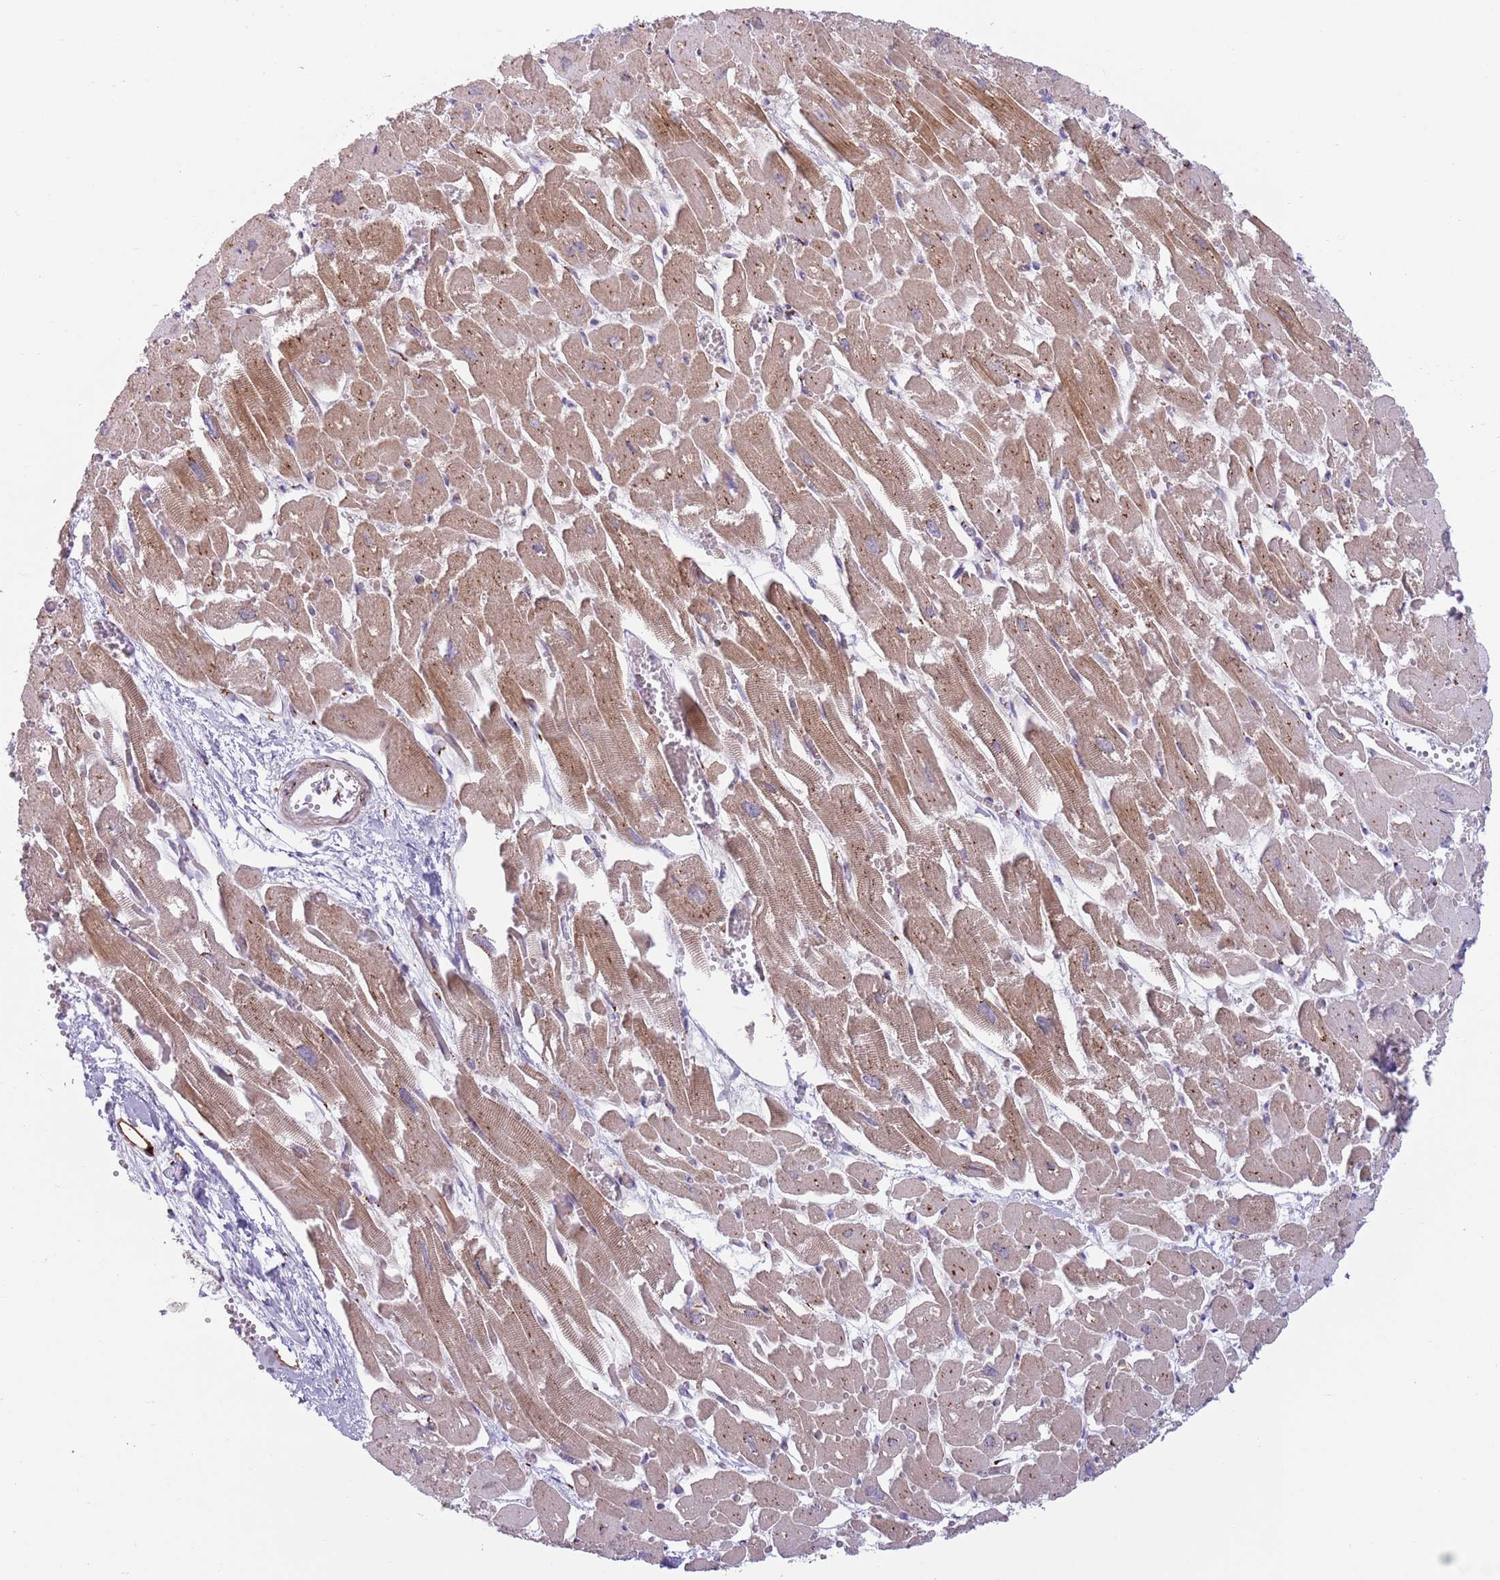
{"staining": {"intensity": "moderate", "quantity": ">75%", "location": "cytoplasmic/membranous"}, "tissue": "heart muscle", "cell_type": "Cardiomyocytes", "image_type": "normal", "snomed": [{"axis": "morphology", "description": "Normal tissue, NOS"}, {"axis": "topography", "description": "Heart"}], "caption": "Immunohistochemistry (DAB) staining of benign human heart muscle displays moderate cytoplasmic/membranous protein positivity in approximately >75% of cardiomyocytes. (brown staining indicates protein expression, while blue staining denotes nuclei).", "gene": "C20orf96", "patient": {"sex": "male", "age": 54}}